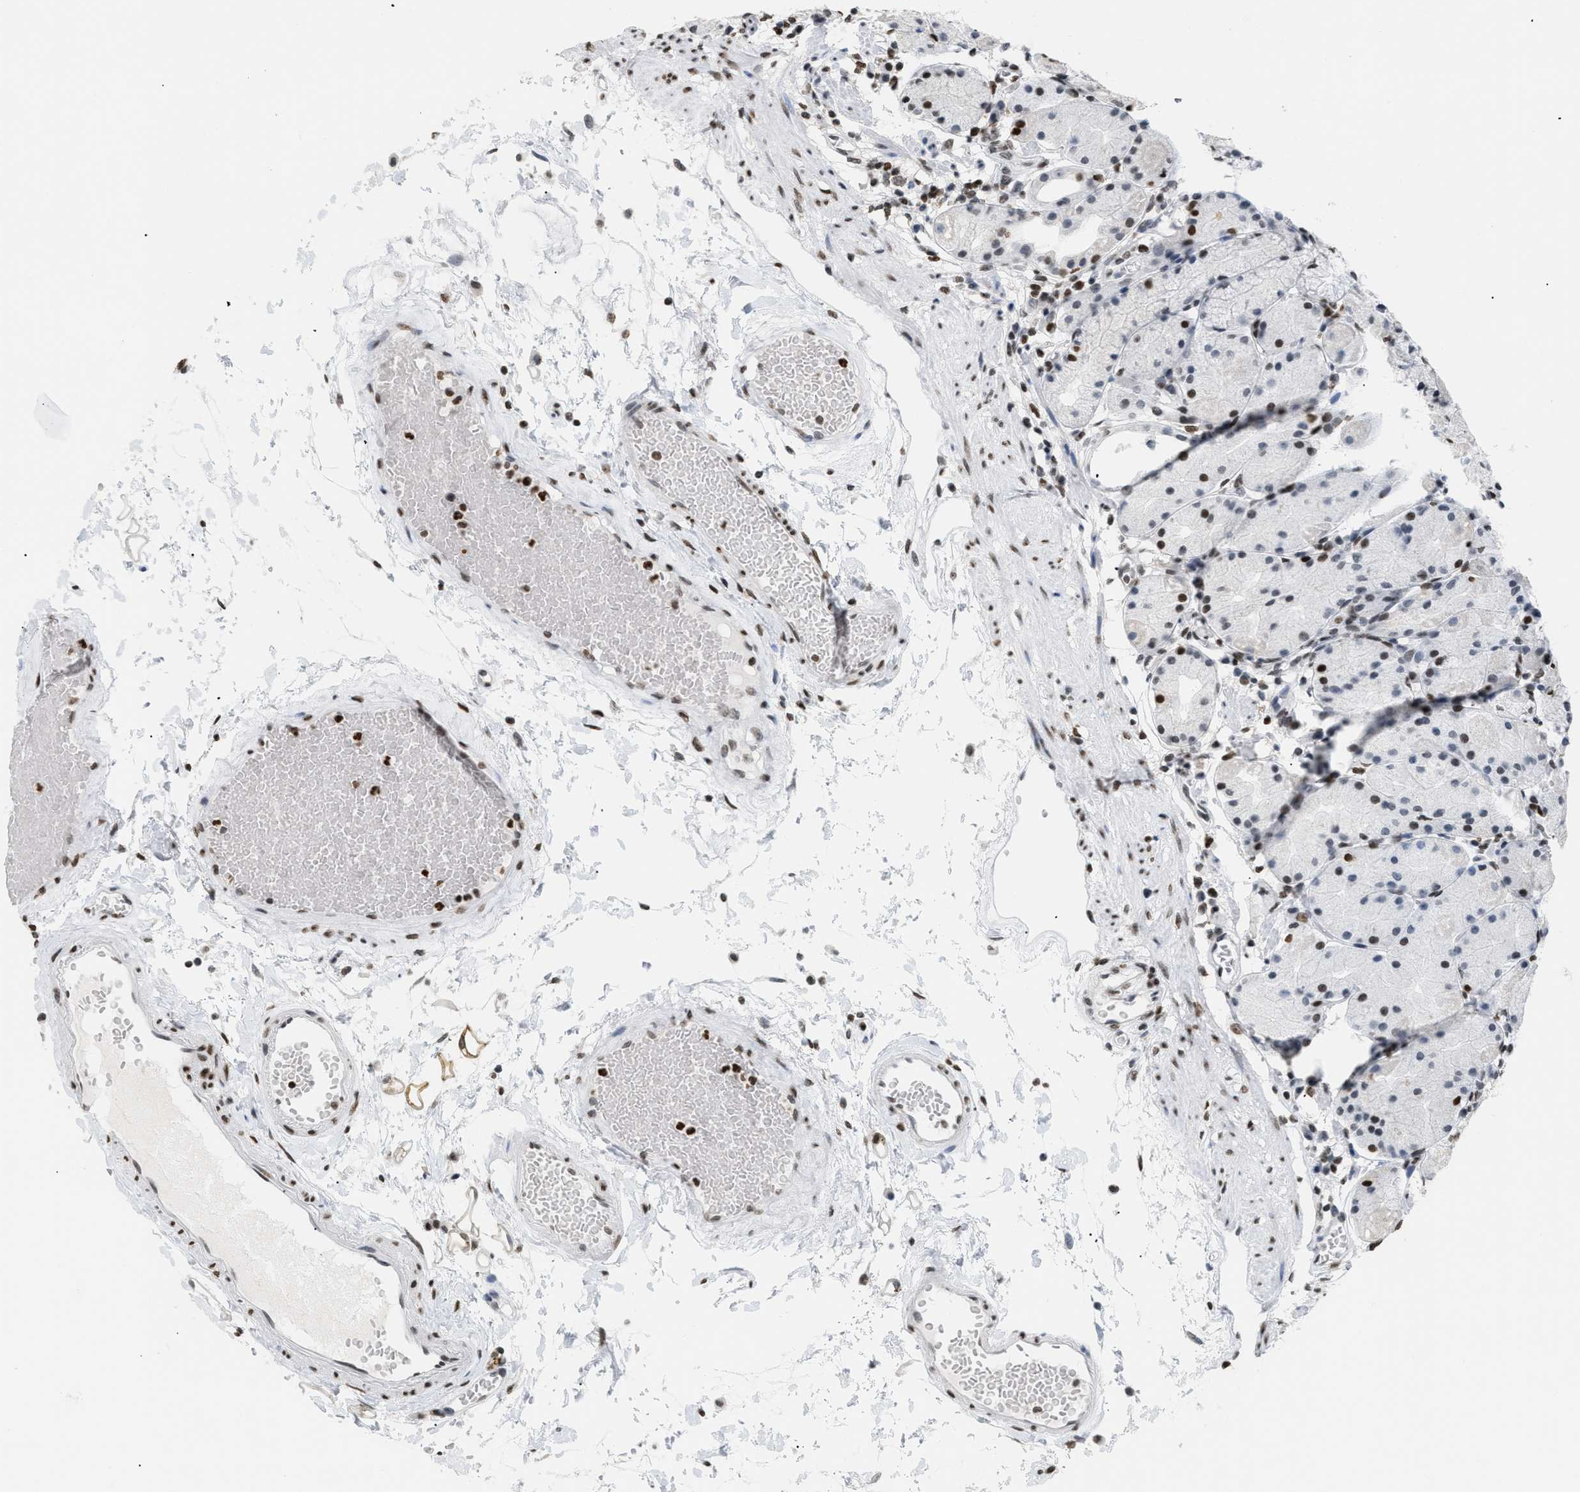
{"staining": {"intensity": "moderate", "quantity": "<25%", "location": "nuclear"}, "tissue": "stomach", "cell_type": "Glandular cells", "image_type": "normal", "snomed": [{"axis": "morphology", "description": "Normal tissue, NOS"}, {"axis": "topography", "description": "Stomach"}, {"axis": "topography", "description": "Stomach, lower"}], "caption": "Benign stomach demonstrates moderate nuclear positivity in approximately <25% of glandular cells, visualized by immunohistochemistry.", "gene": "HMGN2", "patient": {"sex": "female", "age": 75}}